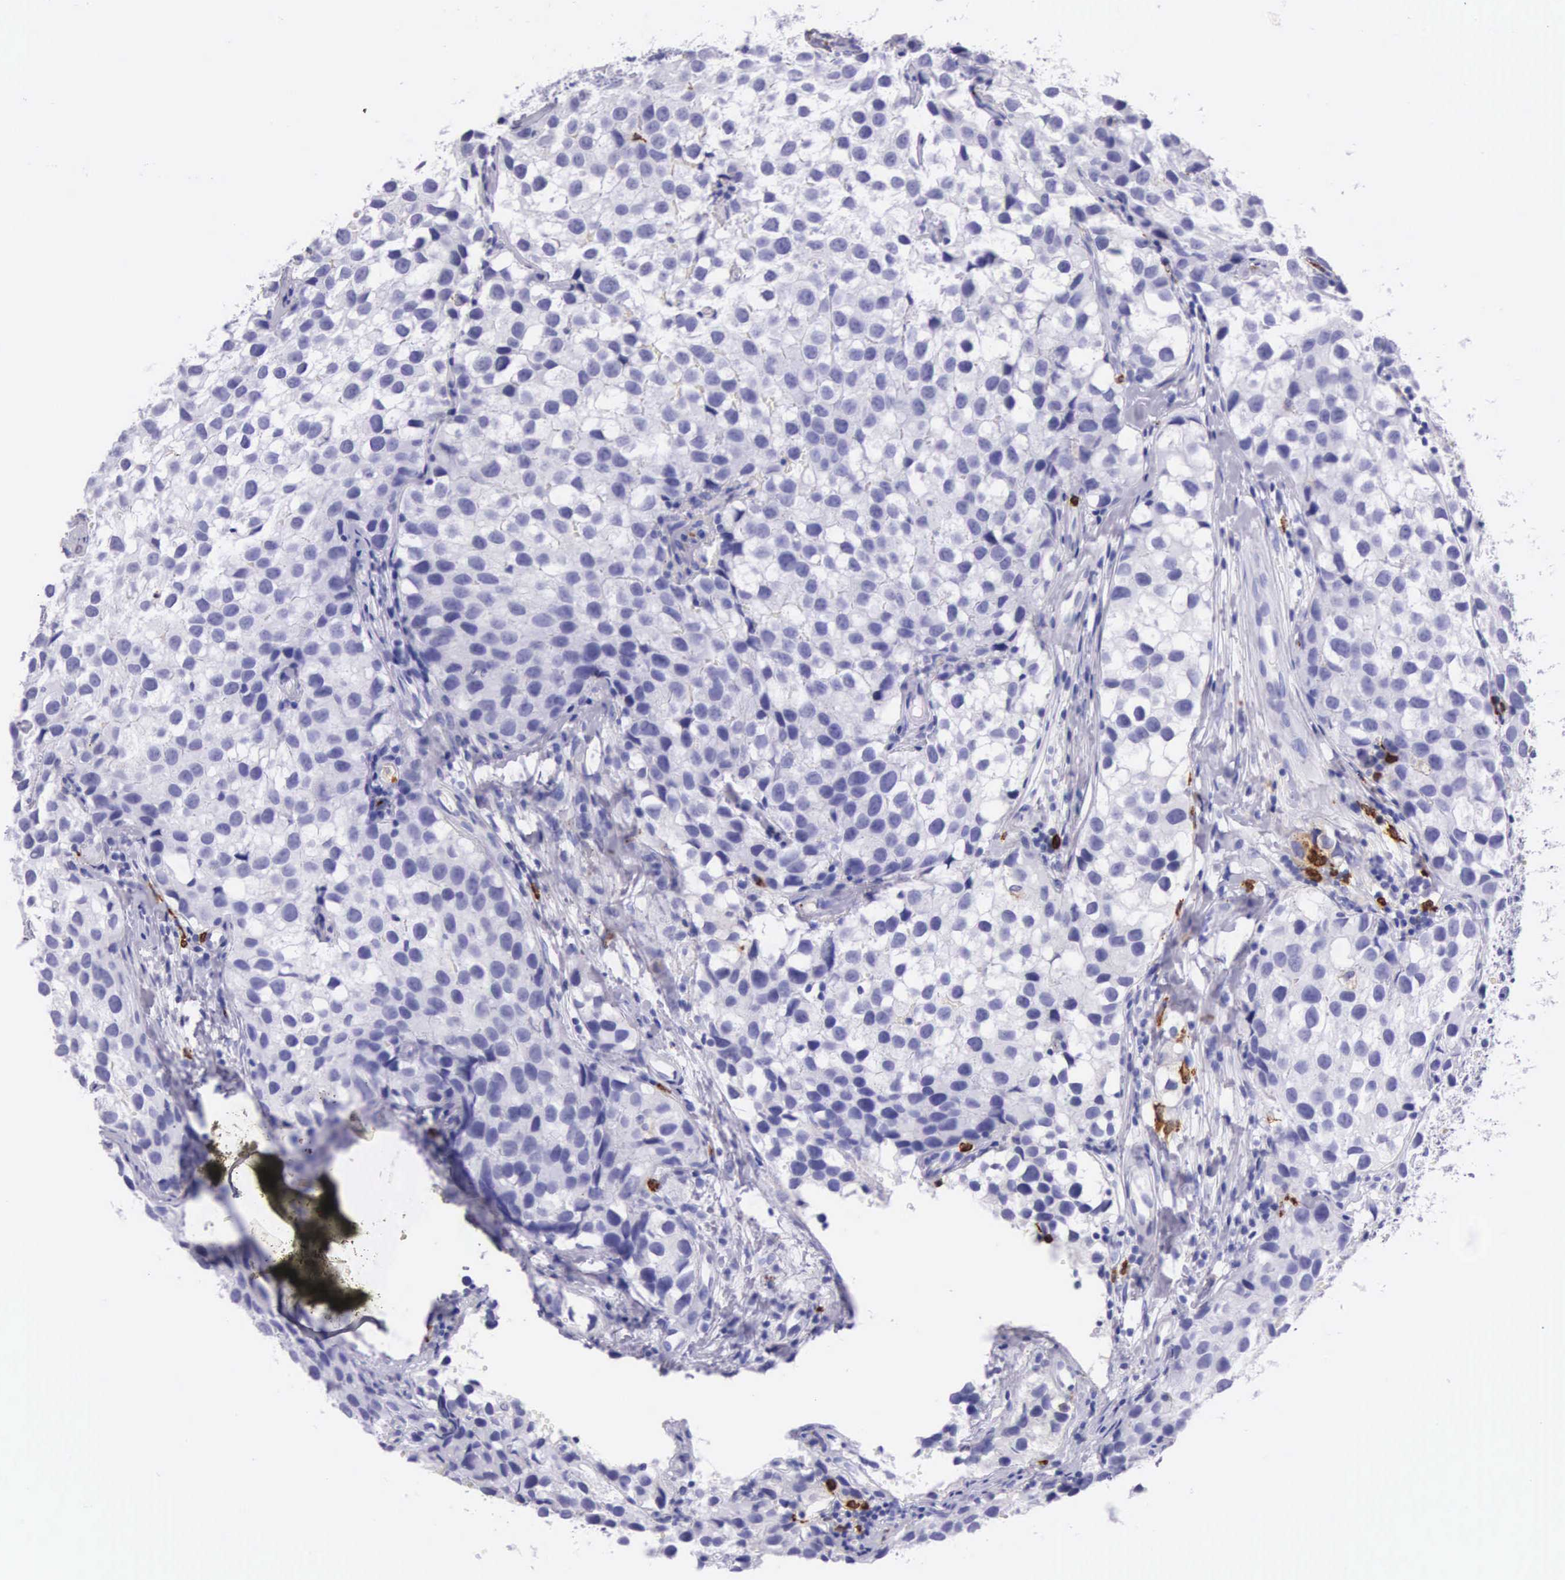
{"staining": {"intensity": "negative", "quantity": "none", "location": "none"}, "tissue": "testis cancer", "cell_type": "Tumor cells", "image_type": "cancer", "snomed": [{"axis": "morphology", "description": "Seminoma, NOS"}, {"axis": "topography", "description": "Testis"}], "caption": "Tumor cells are negative for brown protein staining in testis cancer.", "gene": "FCN1", "patient": {"sex": "male", "age": 39}}